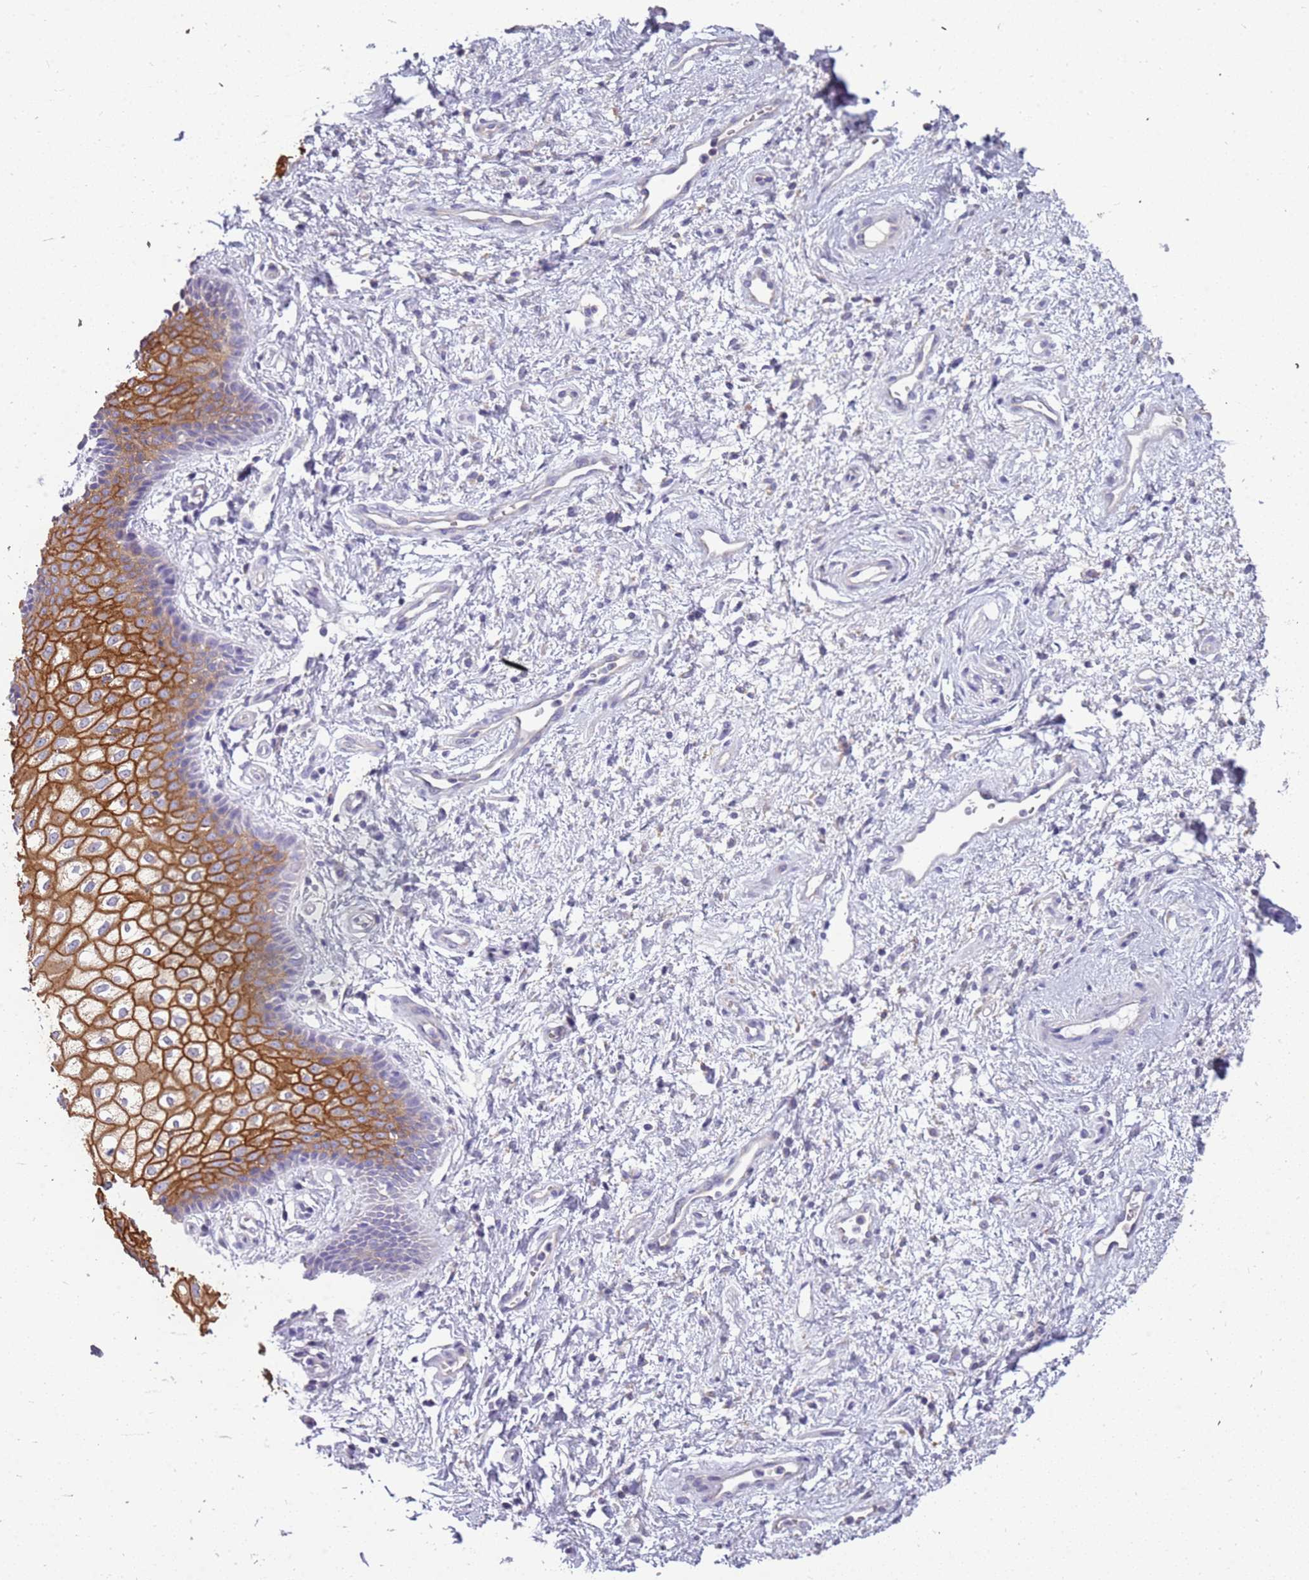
{"staining": {"intensity": "strong", "quantity": "25%-75%", "location": "cytoplasmic/membranous"}, "tissue": "vagina", "cell_type": "Squamous epithelial cells", "image_type": "normal", "snomed": [{"axis": "morphology", "description": "Normal tissue, NOS"}, {"axis": "topography", "description": "Vagina"}], "caption": "The histopathology image shows immunohistochemical staining of unremarkable vagina. There is strong cytoplasmic/membranous expression is identified in about 25%-75% of squamous epithelial cells.", "gene": "RHCG", "patient": {"sex": "female", "age": 34}}